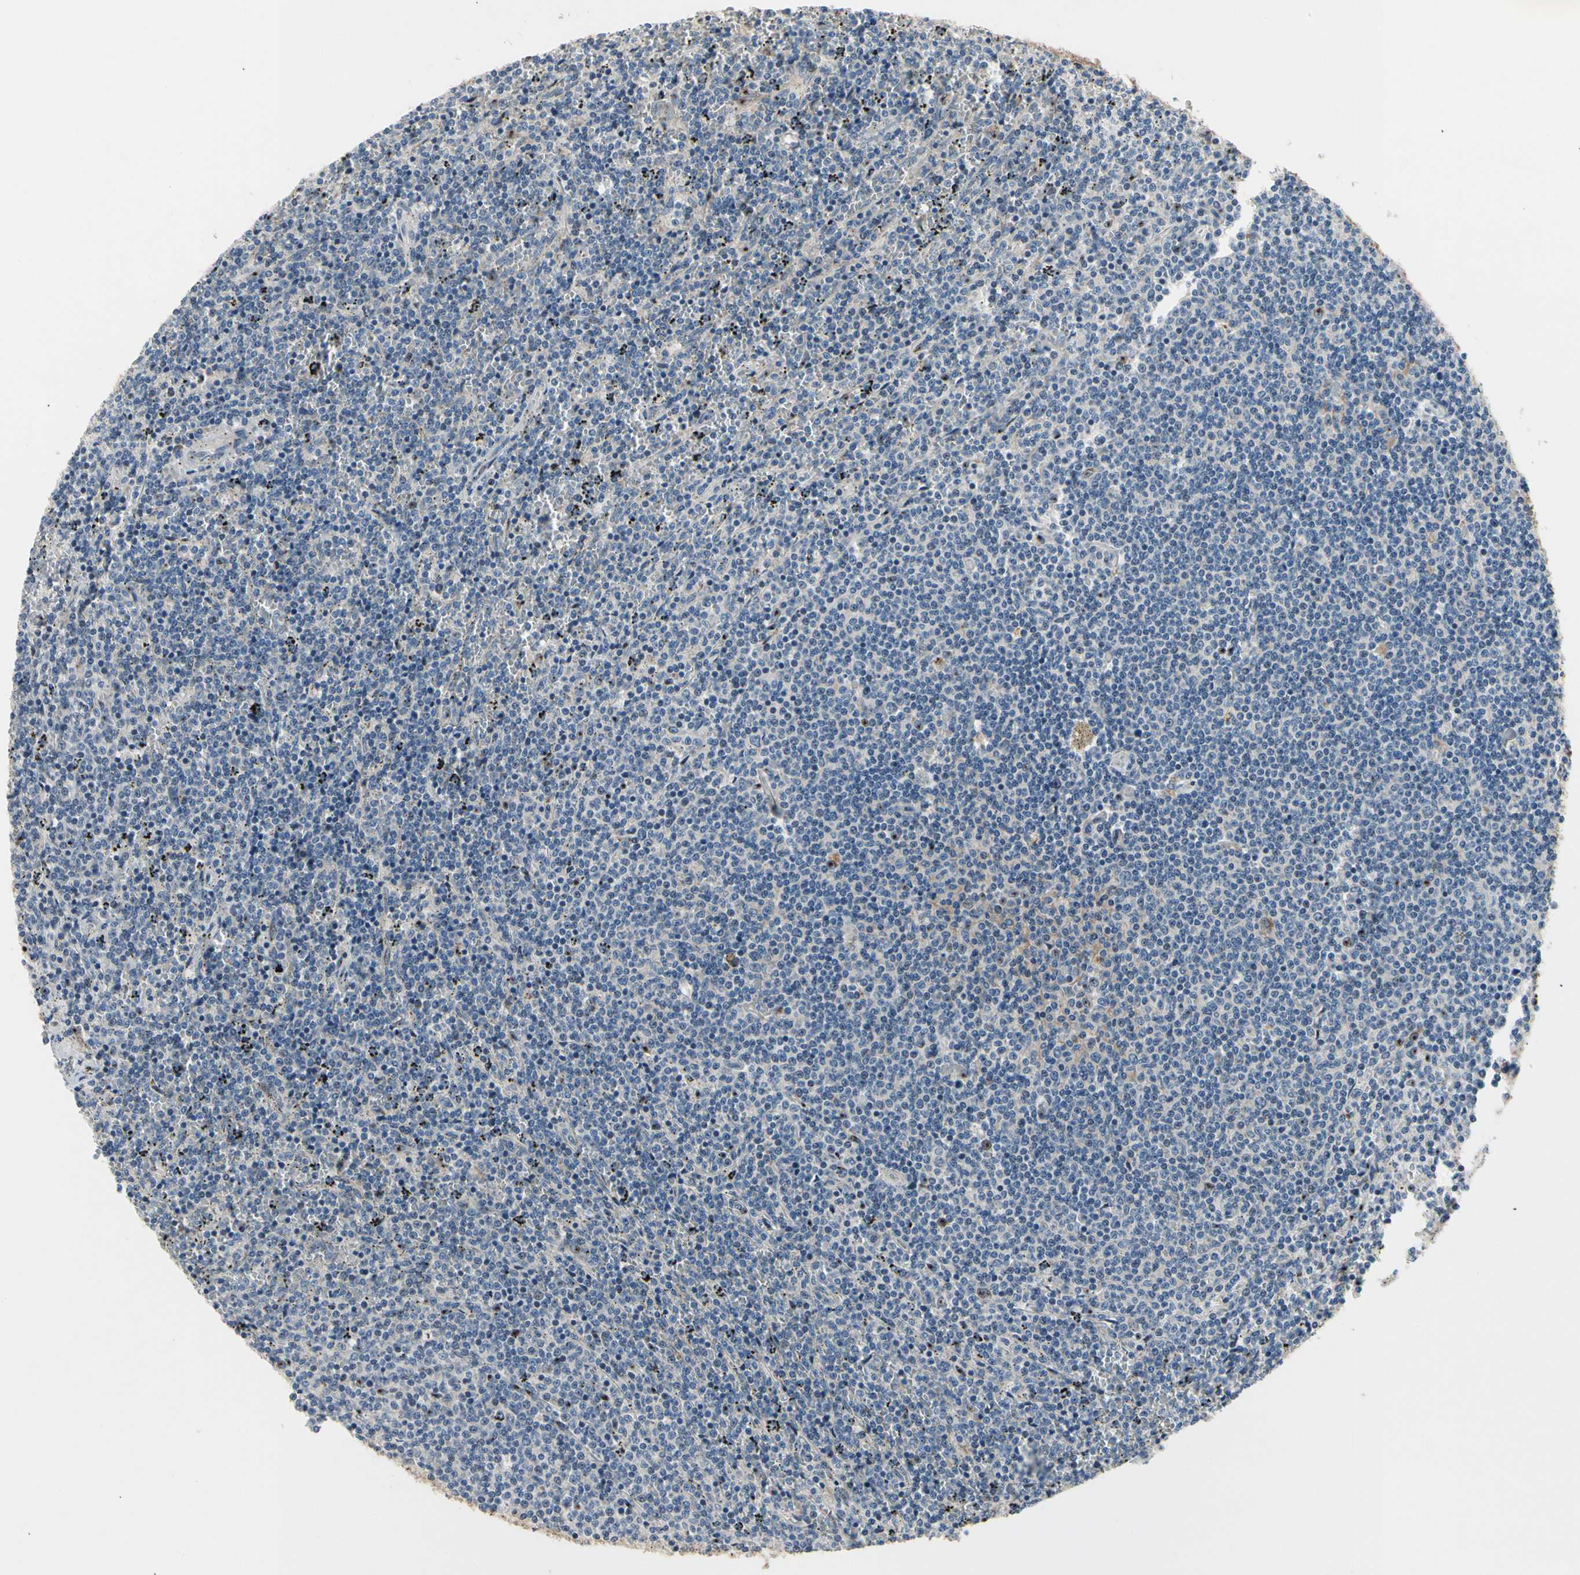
{"staining": {"intensity": "negative", "quantity": "none", "location": "none"}, "tissue": "lymphoma", "cell_type": "Tumor cells", "image_type": "cancer", "snomed": [{"axis": "morphology", "description": "Malignant lymphoma, non-Hodgkin's type, Low grade"}, {"axis": "topography", "description": "Spleen"}], "caption": "This is a image of immunohistochemistry staining of lymphoma, which shows no expression in tumor cells.", "gene": "NFASC", "patient": {"sex": "female", "age": 50}}